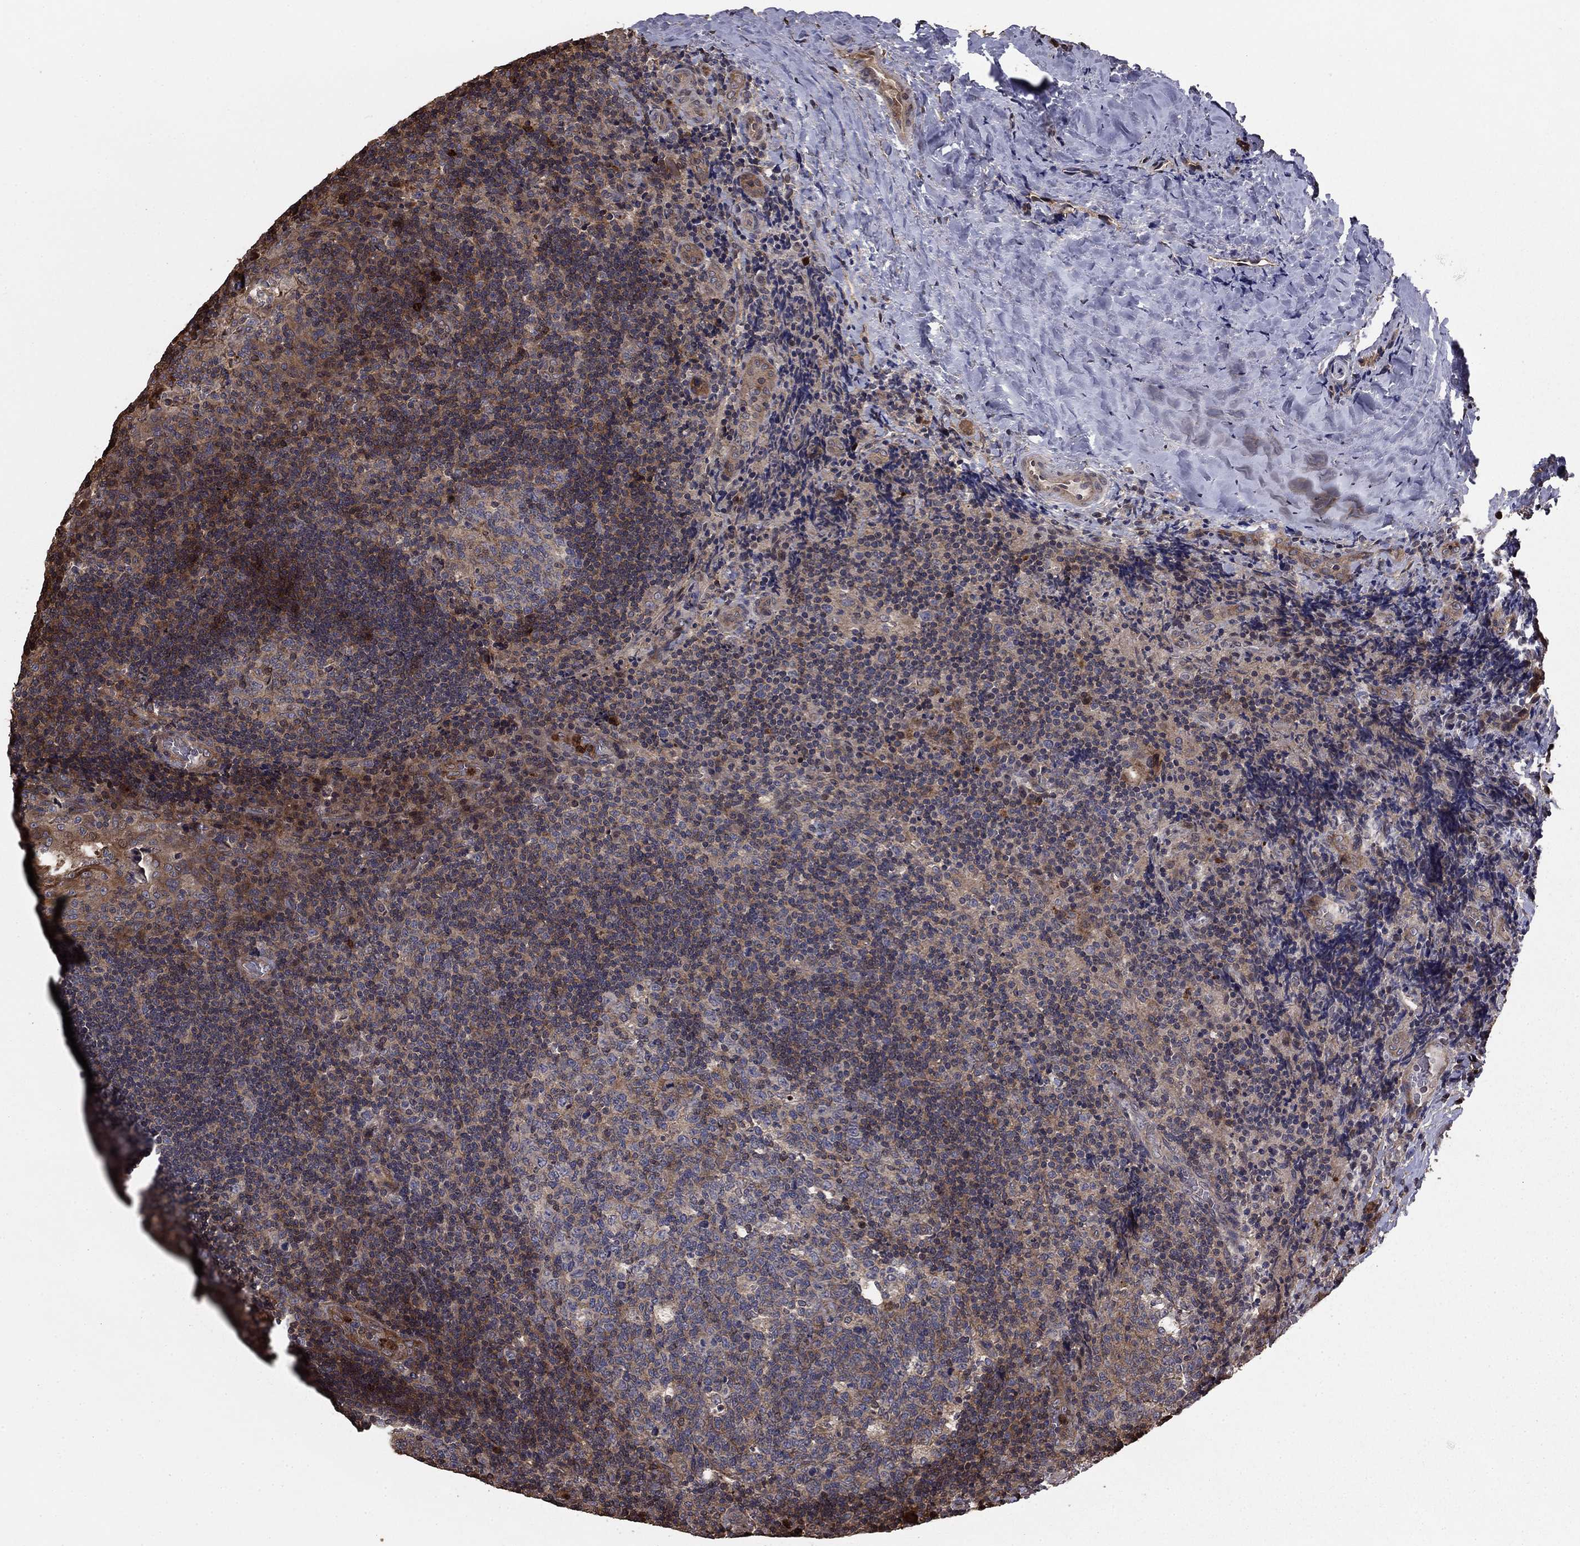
{"staining": {"intensity": "moderate", "quantity": "<25%", "location": "cytoplasmic/membranous,nuclear"}, "tissue": "tonsil", "cell_type": "Germinal center cells", "image_type": "normal", "snomed": [{"axis": "morphology", "description": "Normal tissue, NOS"}, {"axis": "topography", "description": "Tonsil"}], "caption": "An immunohistochemistry photomicrograph of unremarkable tissue is shown. Protein staining in brown highlights moderate cytoplasmic/membranous,nuclear positivity in tonsil within germinal center cells.", "gene": "GYG1", "patient": {"sex": "male", "age": 17}}